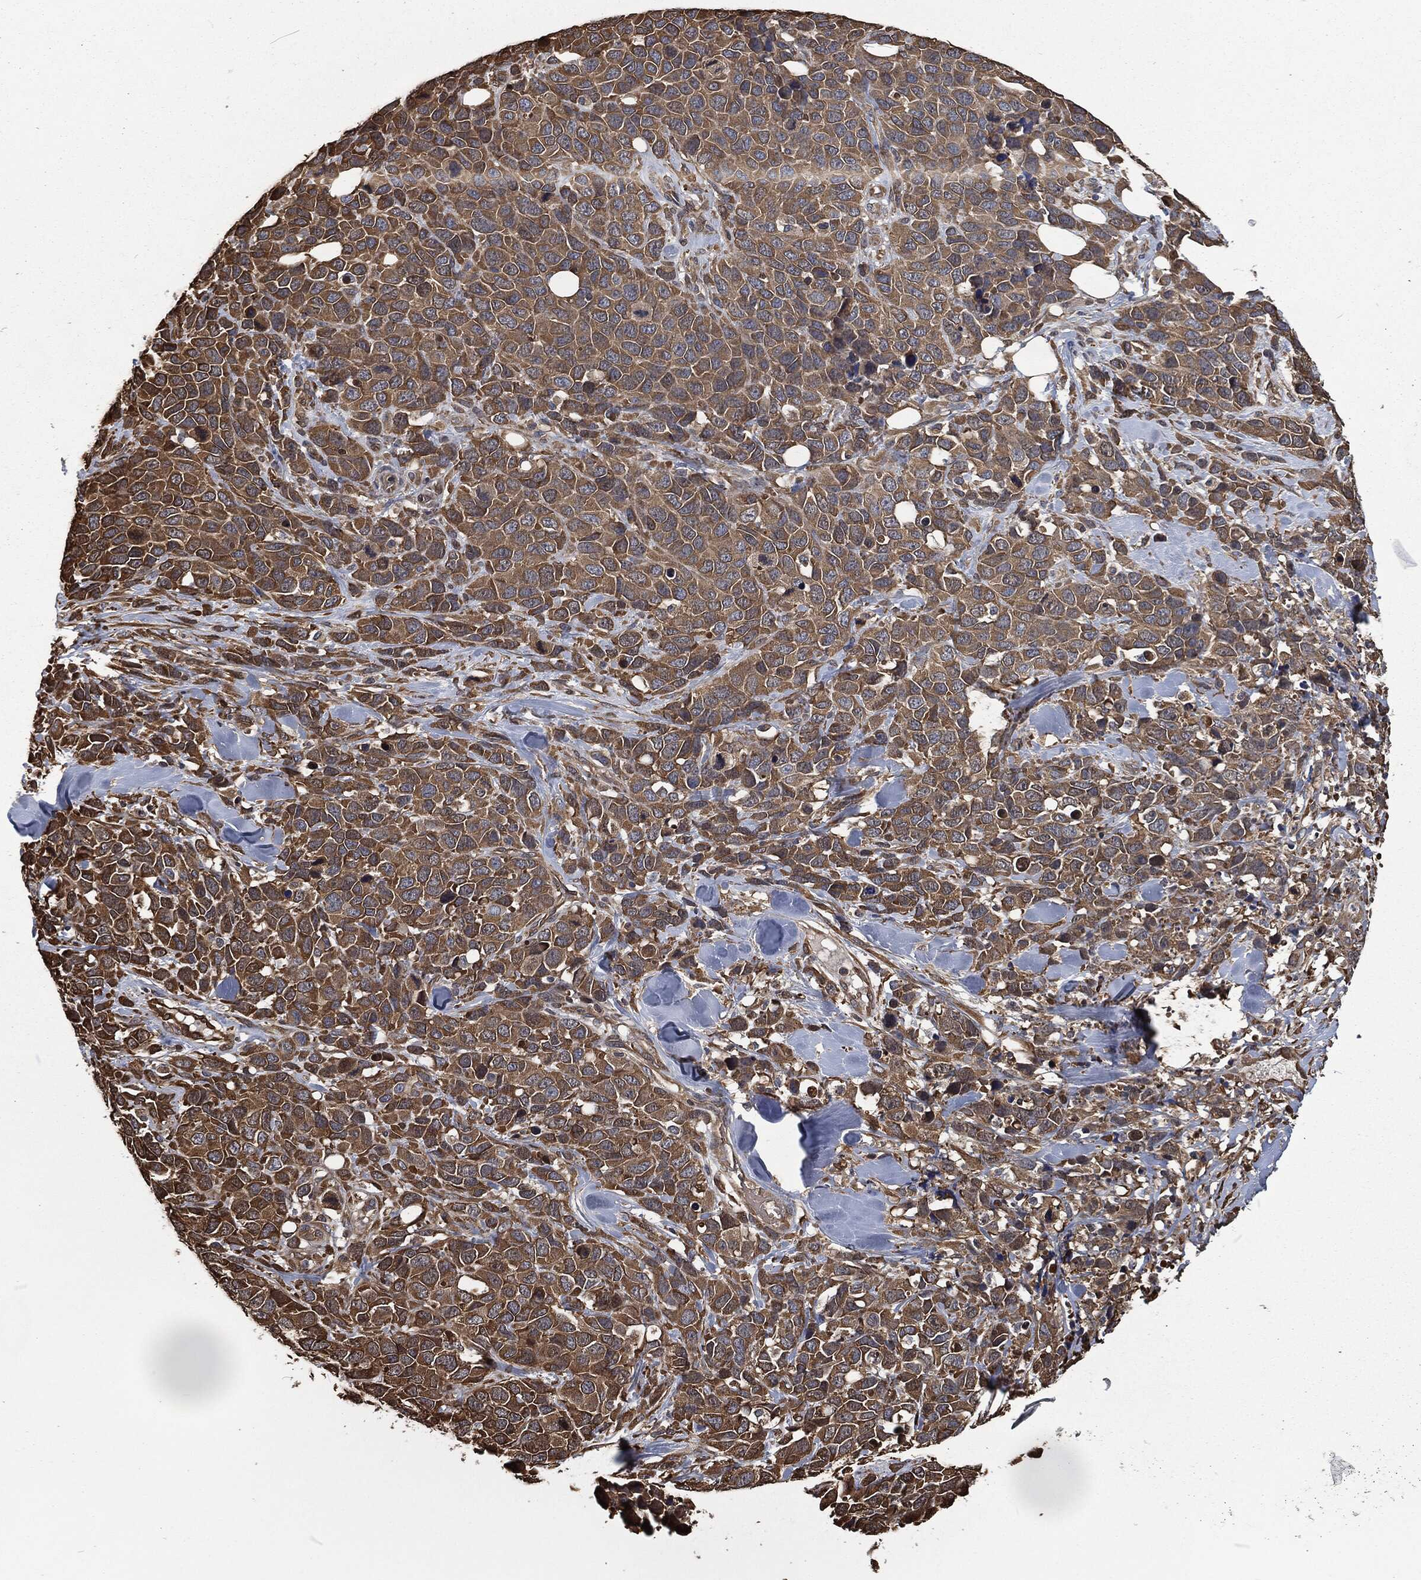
{"staining": {"intensity": "moderate", "quantity": ">75%", "location": "cytoplasmic/membranous"}, "tissue": "melanoma", "cell_type": "Tumor cells", "image_type": "cancer", "snomed": [{"axis": "morphology", "description": "Malignant melanoma, Metastatic site"}, {"axis": "topography", "description": "Skin"}], "caption": "A medium amount of moderate cytoplasmic/membranous staining is seen in about >75% of tumor cells in melanoma tissue.", "gene": "PRDX4", "patient": {"sex": "male", "age": 84}}